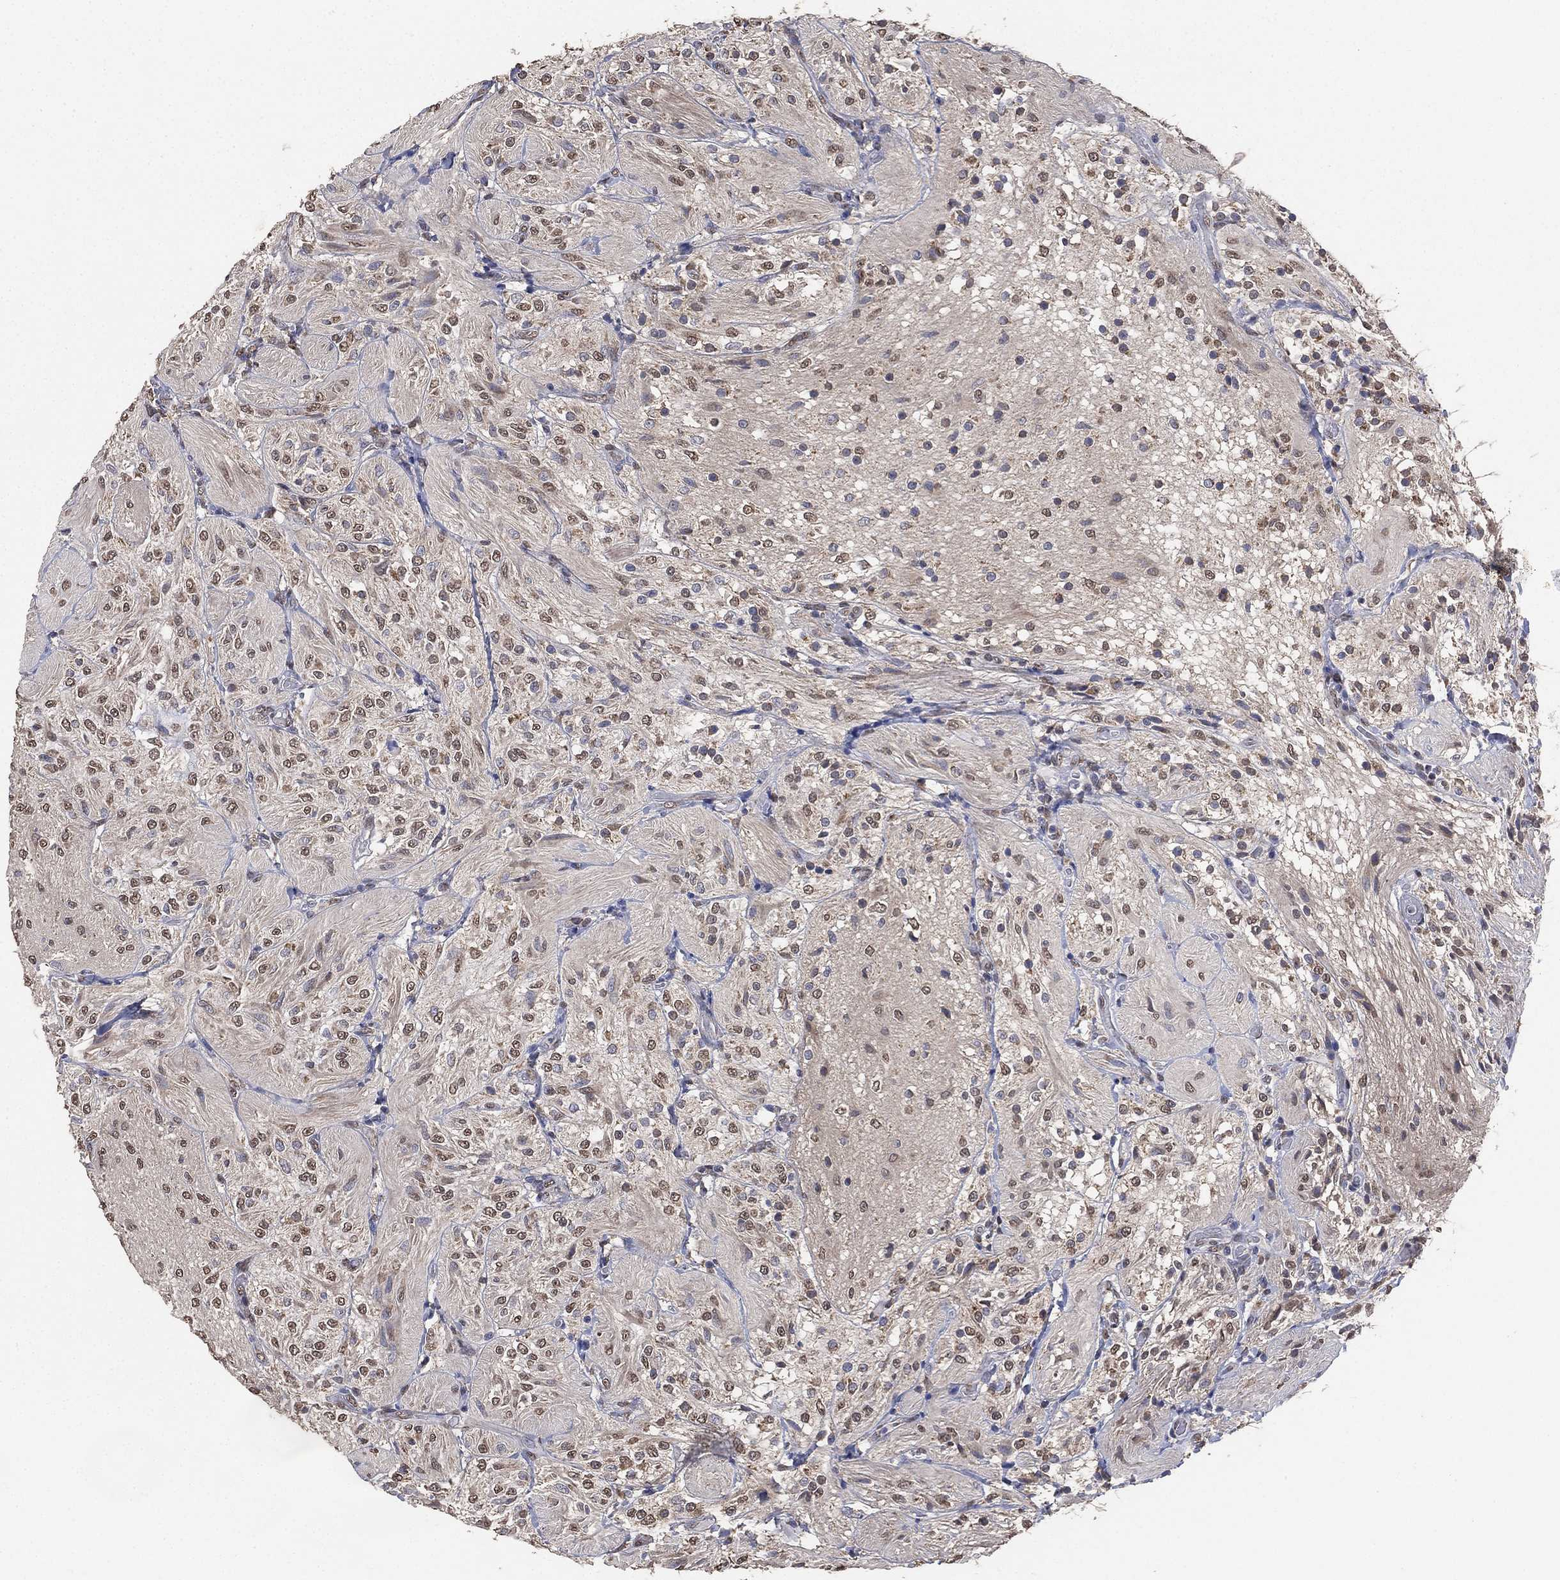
{"staining": {"intensity": "weak", "quantity": "<25%", "location": "nuclear"}, "tissue": "glioma", "cell_type": "Tumor cells", "image_type": "cancer", "snomed": [{"axis": "morphology", "description": "Glioma, malignant, Low grade"}, {"axis": "topography", "description": "Brain"}], "caption": "Glioma was stained to show a protein in brown. There is no significant expression in tumor cells. The staining is performed using DAB (3,3'-diaminobenzidine) brown chromogen with nuclei counter-stained in using hematoxylin.", "gene": "ALDH7A1", "patient": {"sex": "male", "age": 3}}